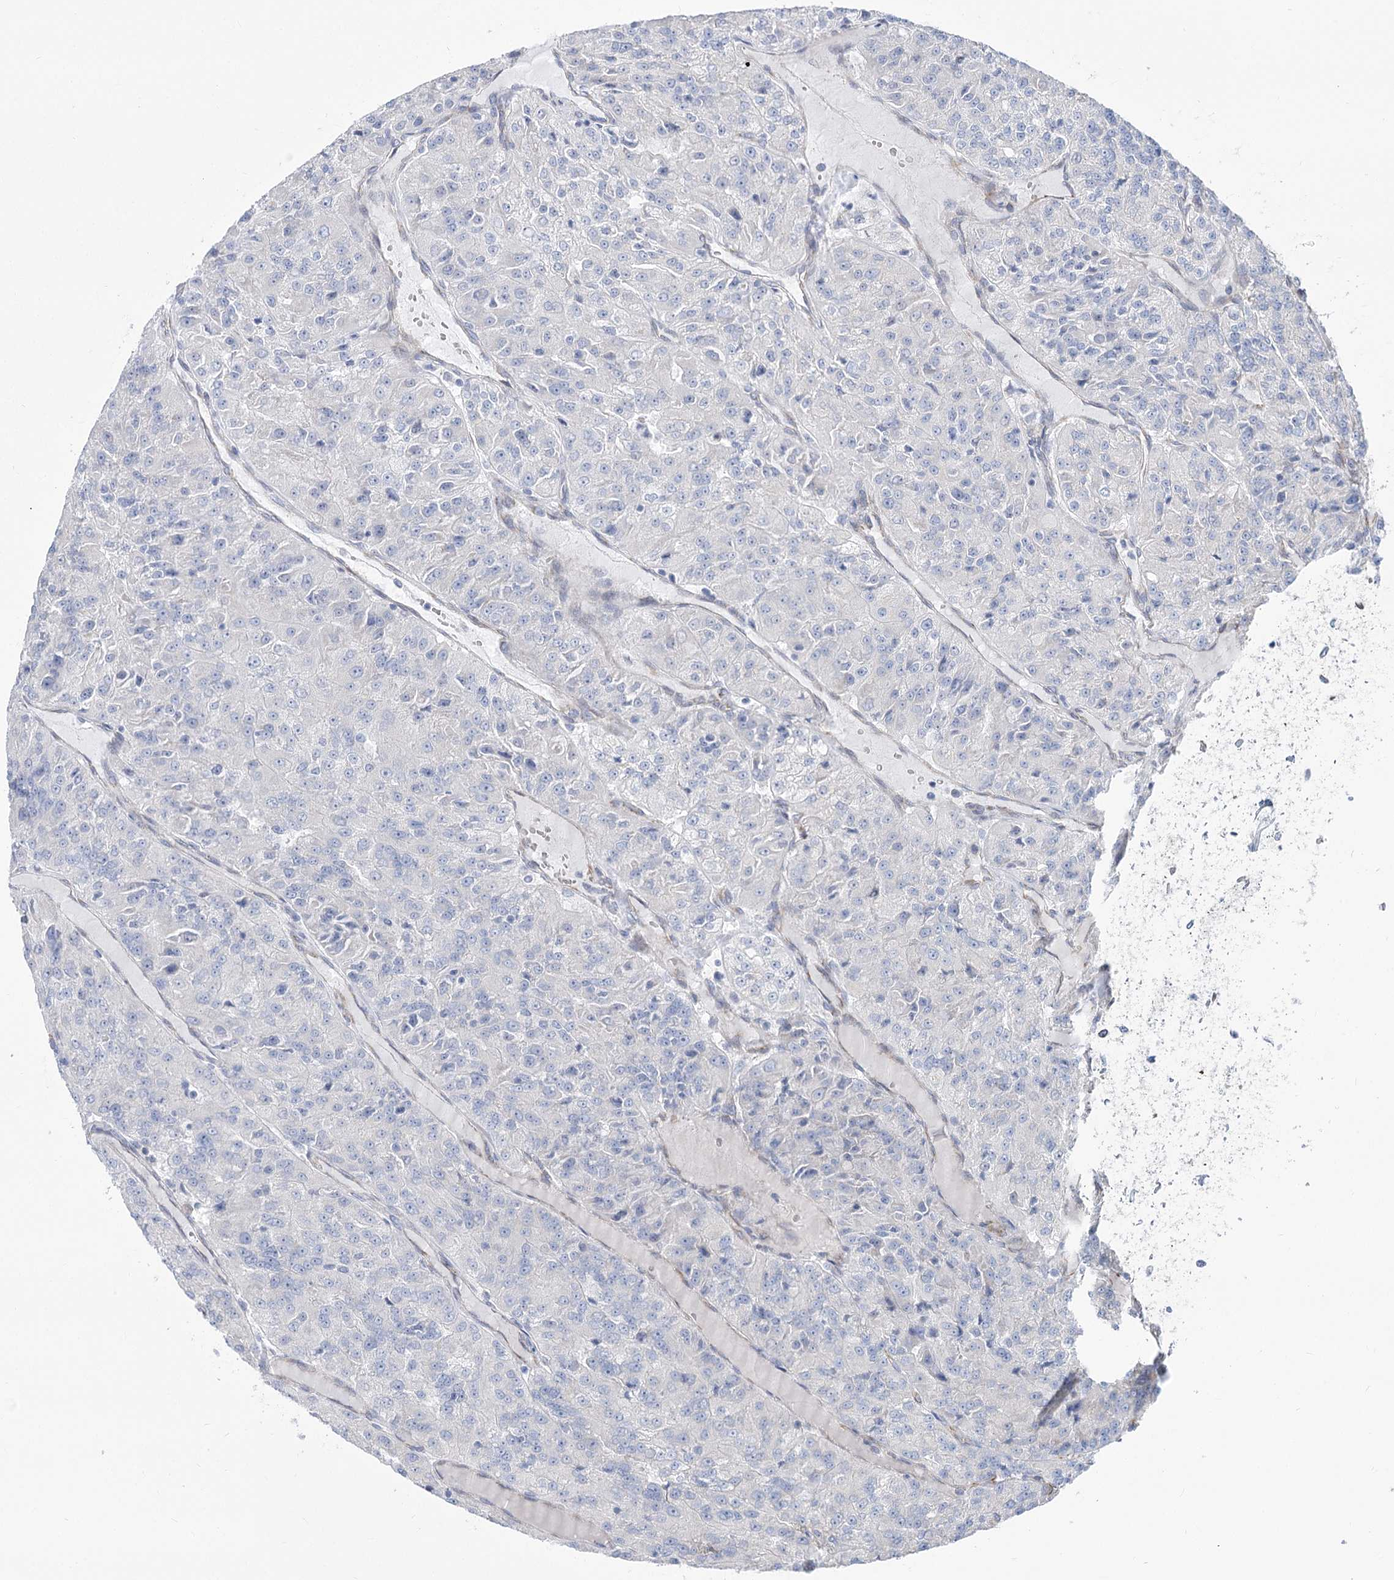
{"staining": {"intensity": "negative", "quantity": "none", "location": "none"}, "tissue": "renal cancer", "cell_type": "Tumor cells", "image_type": "cancer", "snomed": [{"axis": "morphology", "description": "Adenocarcinoma, NOS"}, {"axis": "topography", "description": "Kidney"}], "caption": "Adenocarcinoma (renal) was stained to show a protein in brown. There is no significant positivity in tumor cells.", "gene": "STT3B", "patient": {"sex": "female", "age": 63}}